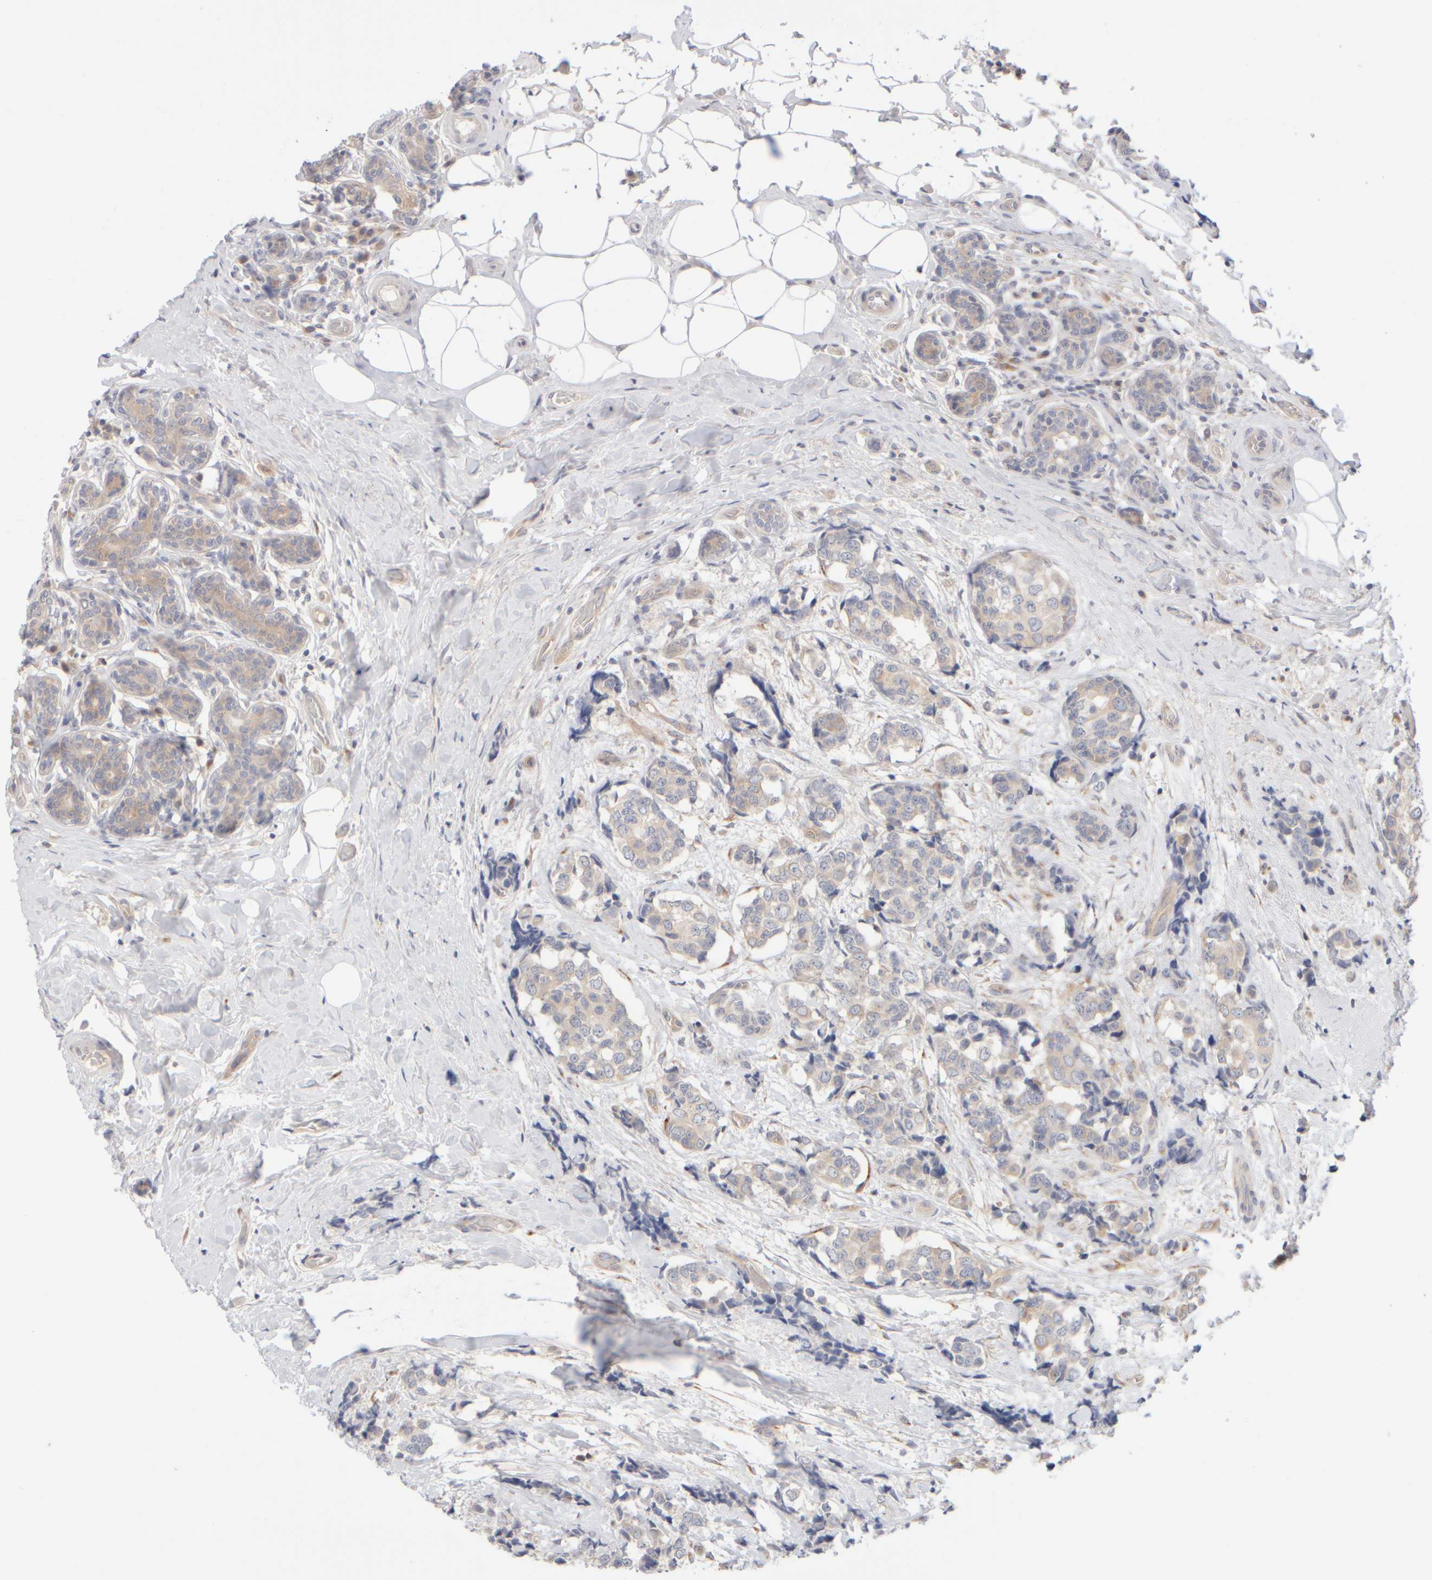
{"staining": {"intensity": "weak", "quantity": "<25%", "location": "cytoplasmic/membranous"}, "tissue": "breast cancer", "cell_type": "Tumor cells", "image_type": "cancer", "snomed": [{"axis": "morphology", "description": "Normal tissue, NOS"}, {"axis": "morphology", "description": "Duct carcinoma"}, {"axis": "topography", "description": "Breast"}], "caption": "Immunohistochemistry image of neoplastic tissue: infiltrating ductal carcinoma (breast) stained with DAB demonstrates no significant protein positivity in tumor cells. (DAB immunohistochemistry with hematoxylin counter stain).", "gene": "GOPC", "patient": {"sex": "female", "age": 43}}